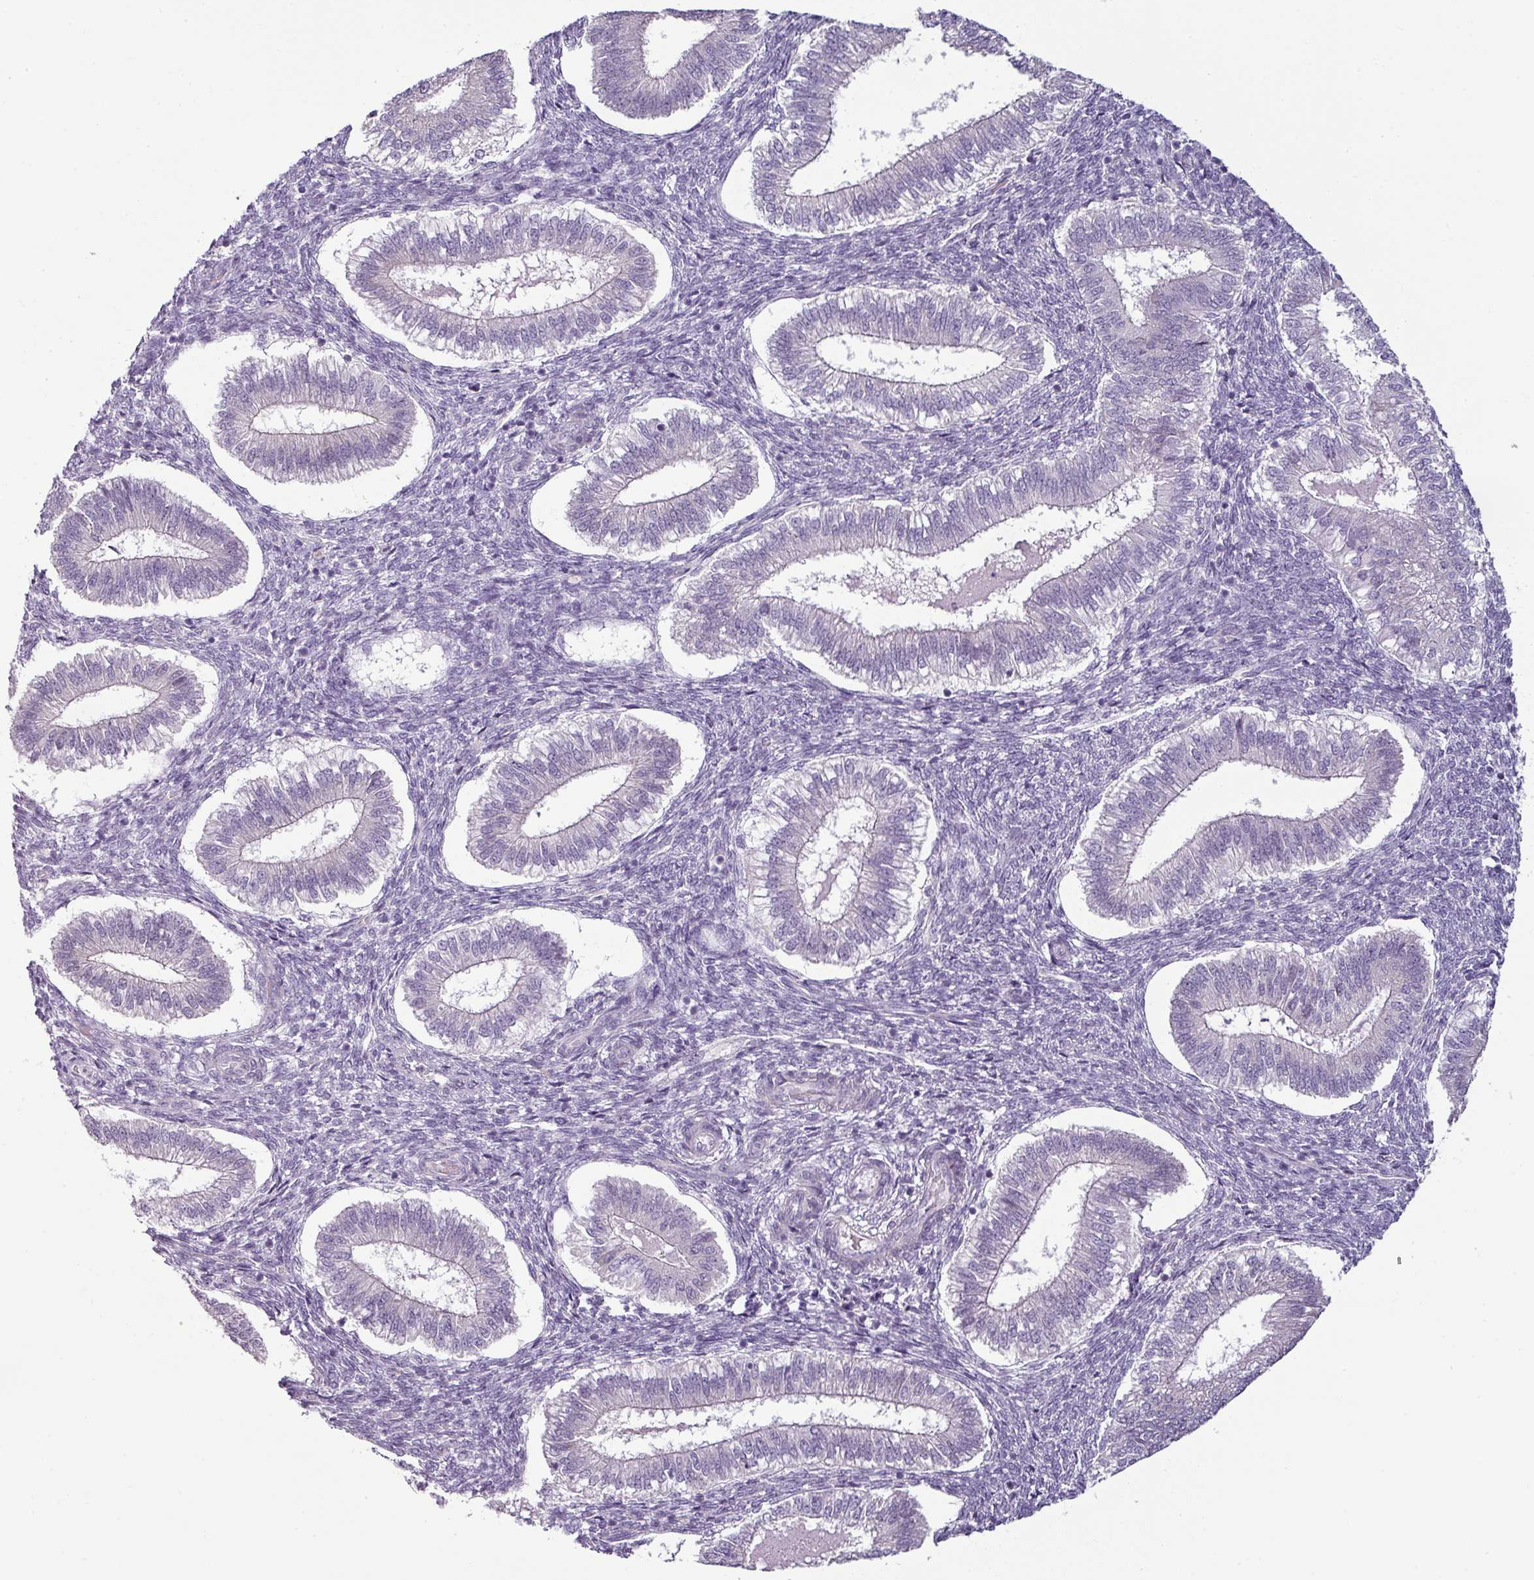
{"staining": {"intensity": "negative", "quantity": "none", "location": "none"}, "tissue": "endometrium", "cell_type": "Cells in endometrial stroma", "image_type": "normal", "snomed": [{"axis": "morphology", "description": "Normal tissue, NOS"}, {"axis": "topography", "description": "Endometrium"}], "caption": "DAB immunohistochemical staining of unremarkable human endometrium exhibits no significant staining in cells in endometrial stroma.", "gene": "OR52D1", "patient": {"sex": "female", "age": 25}}